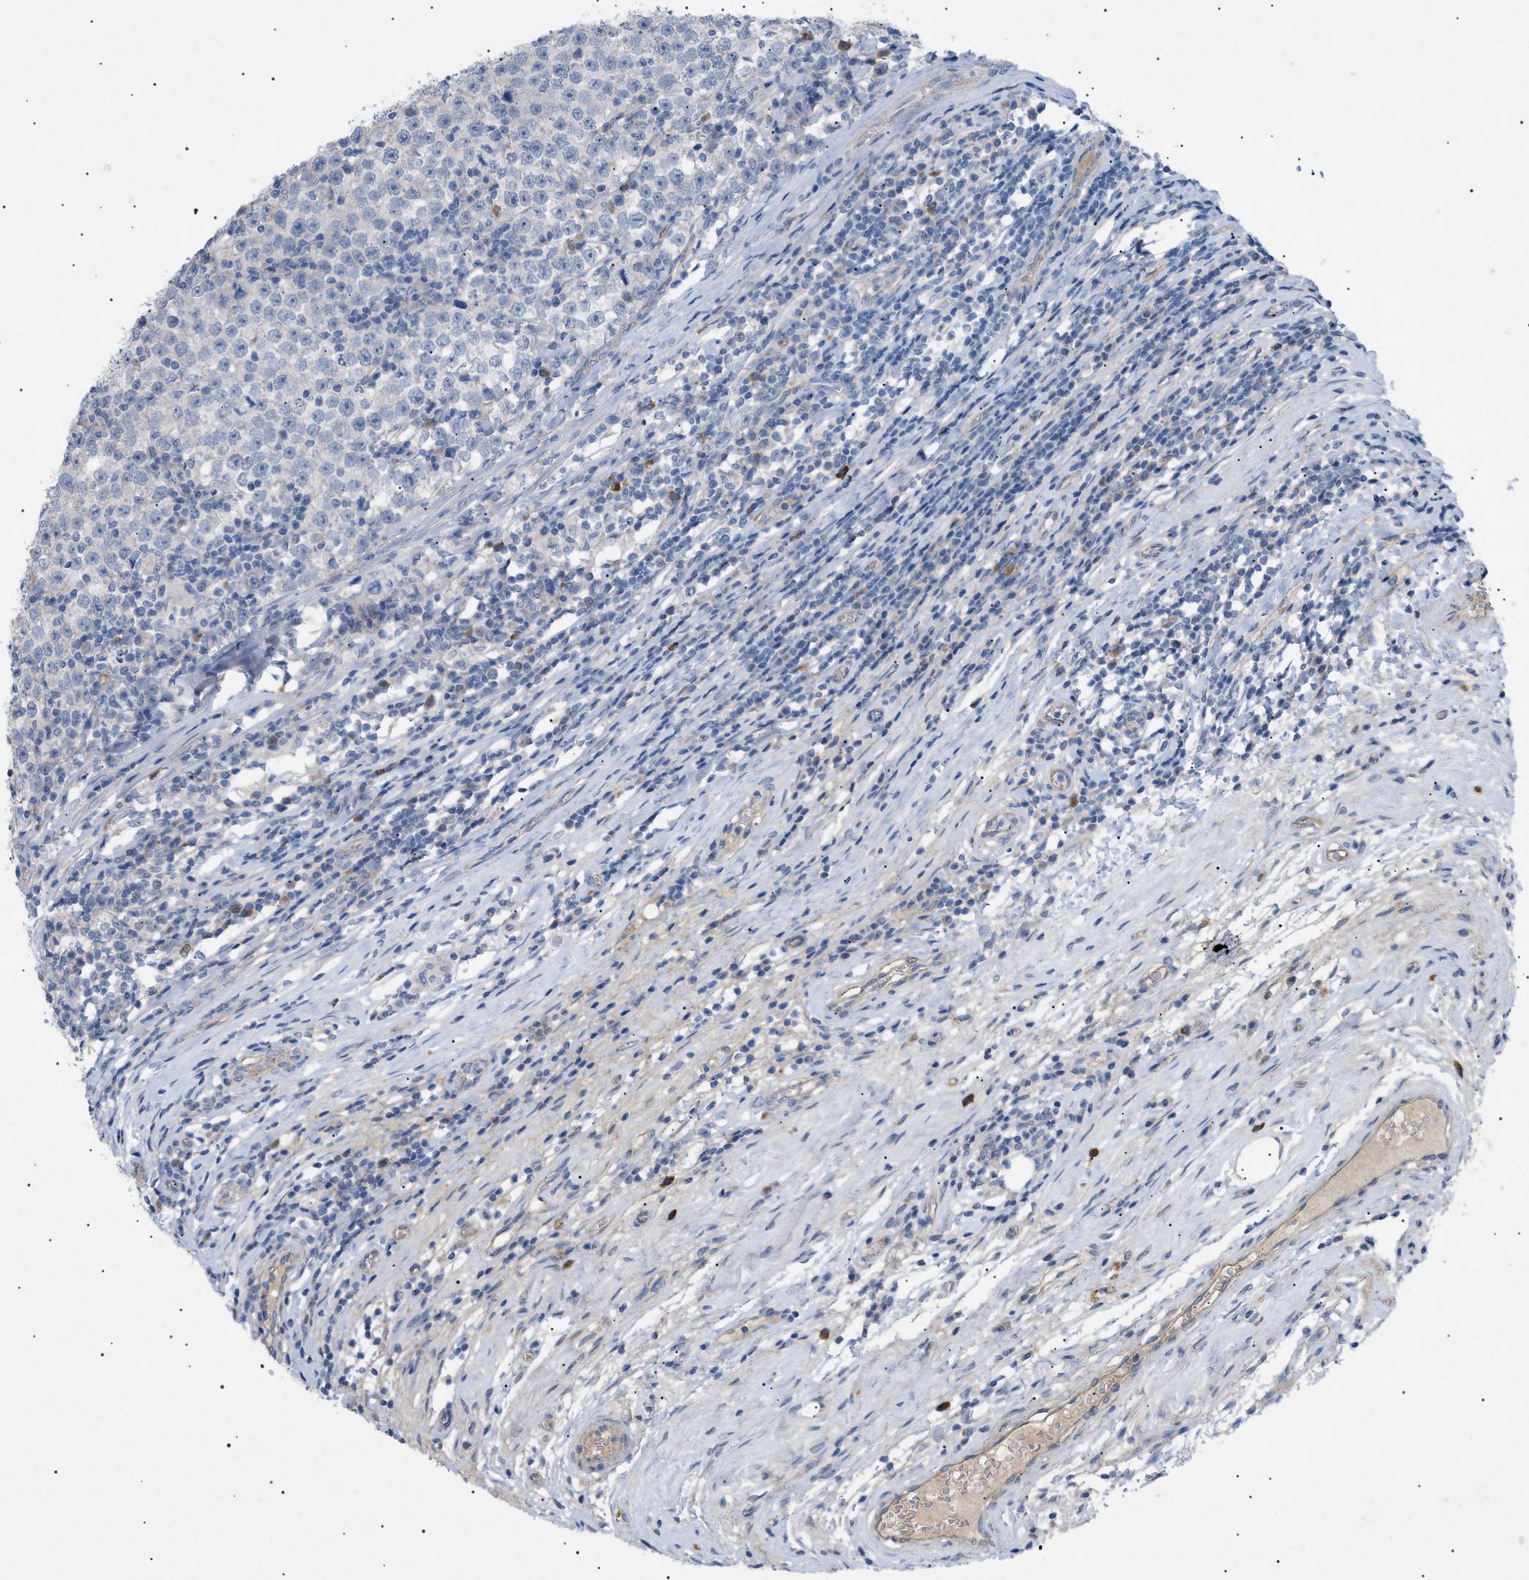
{"staining": {"intensity": "negative", "quantity": "none", "location": "none"}, "tissue": "testis cancer", "cell_type": "Tumor cells", "image_type": "cancer", "snomed": [{"axis": "morphology", "description": "Seminoma, NOS"}, {"axis": "topography", "description": "Testis"}], "caption": "This photomicrograph is of seminoma (testis) stained with immunohistochemistry (IHC) to label a protein in brown with the nuclei are counter-stained blue. There is no expression in tumor cells. (DAB (3,3'-diaminobenzidine) IHC, high magnification).", "gene": "ADAMTS1", "patient": {"sex": "male", "age": 43}}